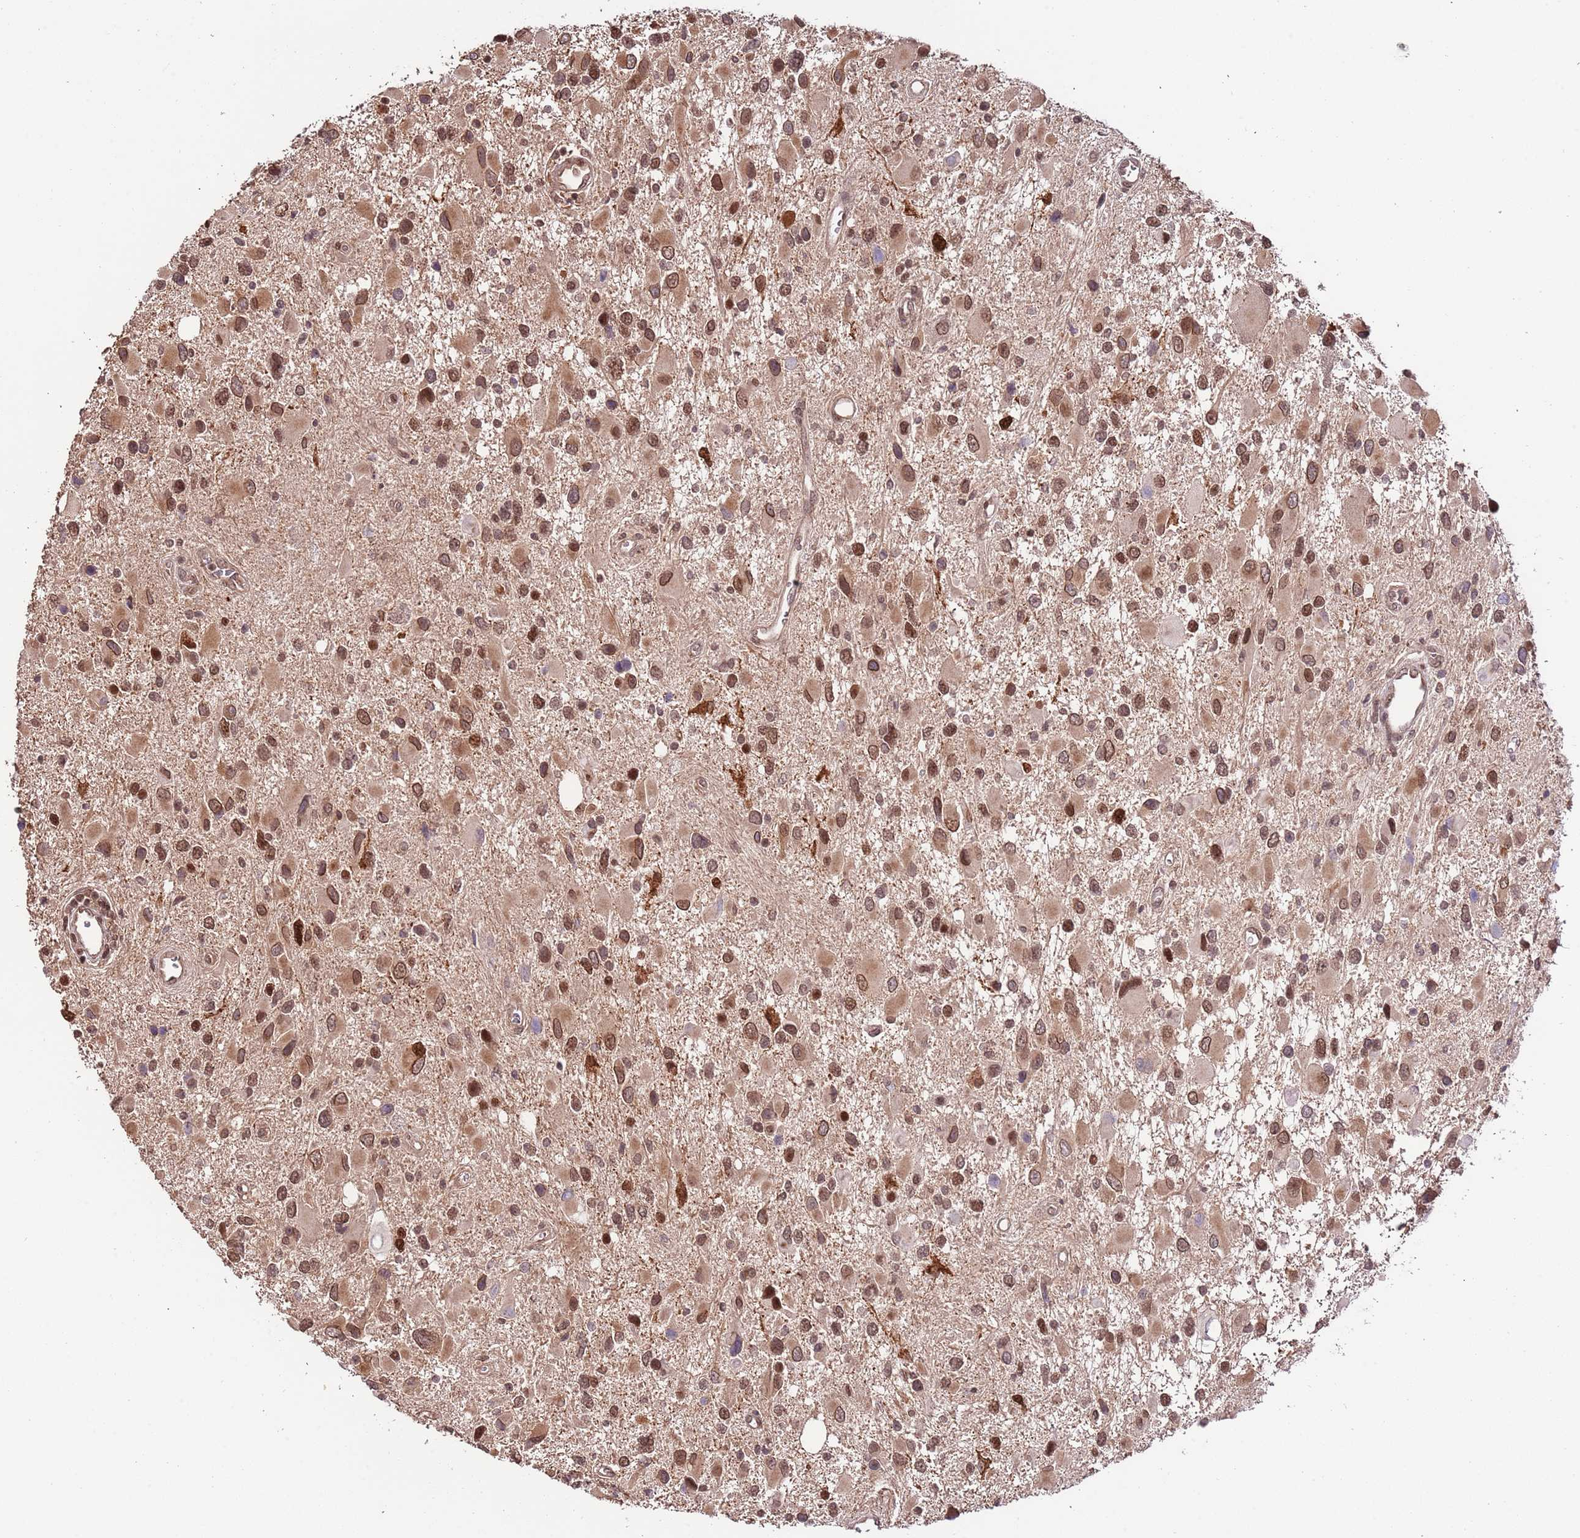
{"staining": {"intensity": "strong", "quantity": ">75%", "location": "cytoplasmic/membranous,nuclear"}, "tissue": "glioma", "cell_type": "Tumor cells", "image_type": "cancer", "snomed": [{"axis": "morphology", "description": "Glioma, malignant, High grade"}, {"axis": "topography", "description": "Brain"}], "caption": "Immunohistochemistry (IHC) (DAB (3,3'-diaminobenzidine)) staining of glioma shows strong cytoplasmic/membranous and nuclear protein positivity in about >75% of tumor cells.", "gene": "RIF1", "patient": {"sex": "male", "age": 53}}